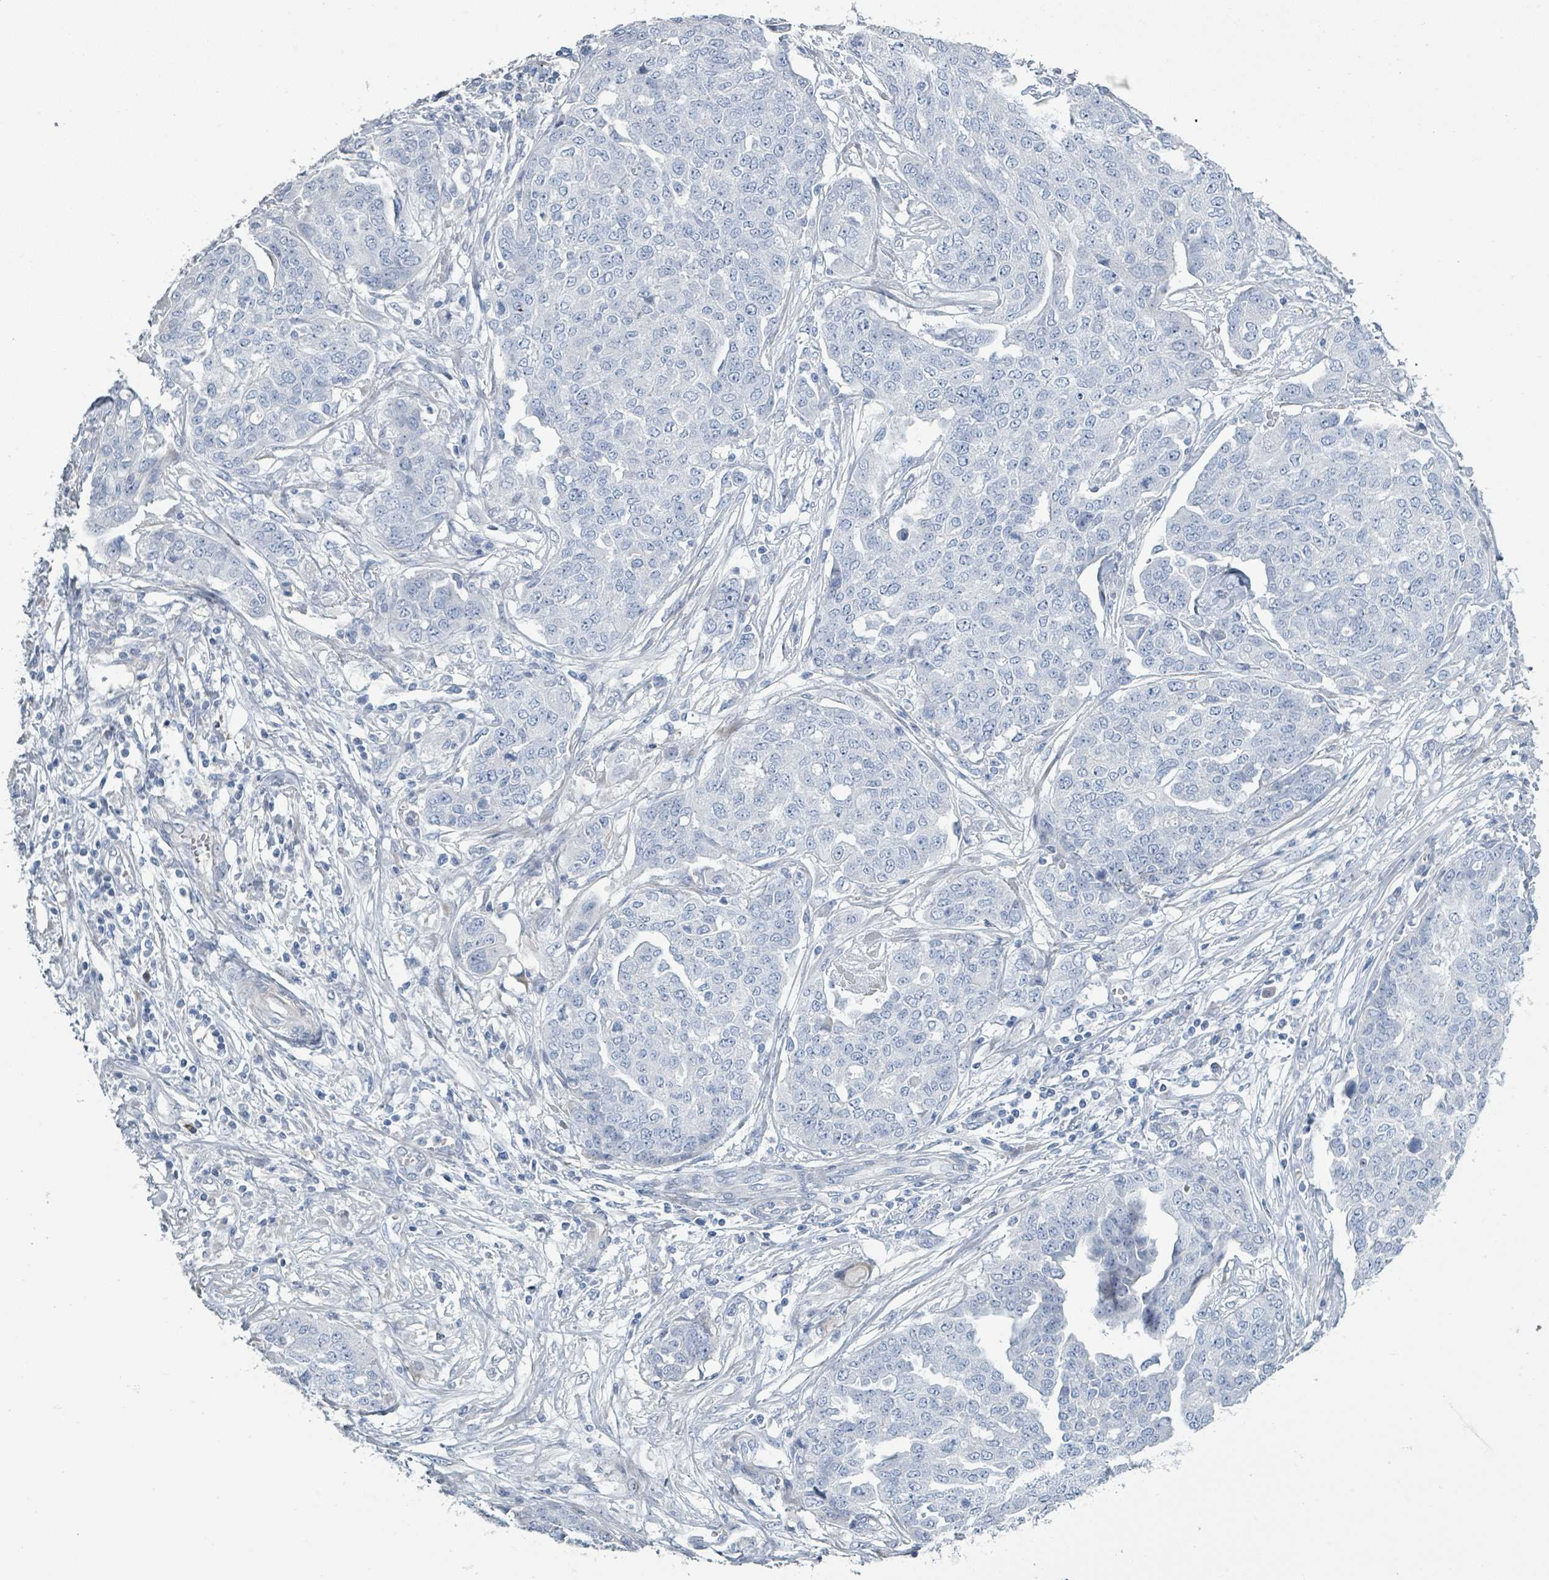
{"staining": {"intensity": "negative", "quantity": "none", "location": "none"}, "tissue": "ovarian cancer", "cell_type": "Tumor cells", "image_type": "cancer", "snomed": [{"axis": "morphology", "description": "Cystadenocarcinoma, serous, NOS"}, {"axis": "topography", "description": "Soft tissue"}, {"axis": "topography", "description": "Ovary"}], "caption": "Immunohistochemistry (IHC) photomicrograph of neoplastic tissue: ovarian serous cystadenocarcinoma stained with DAB demonstrates no significant protein positivity in tumor cells.", "gene": "RAB33B", "patient": {"sex": "female", "age": 57}}